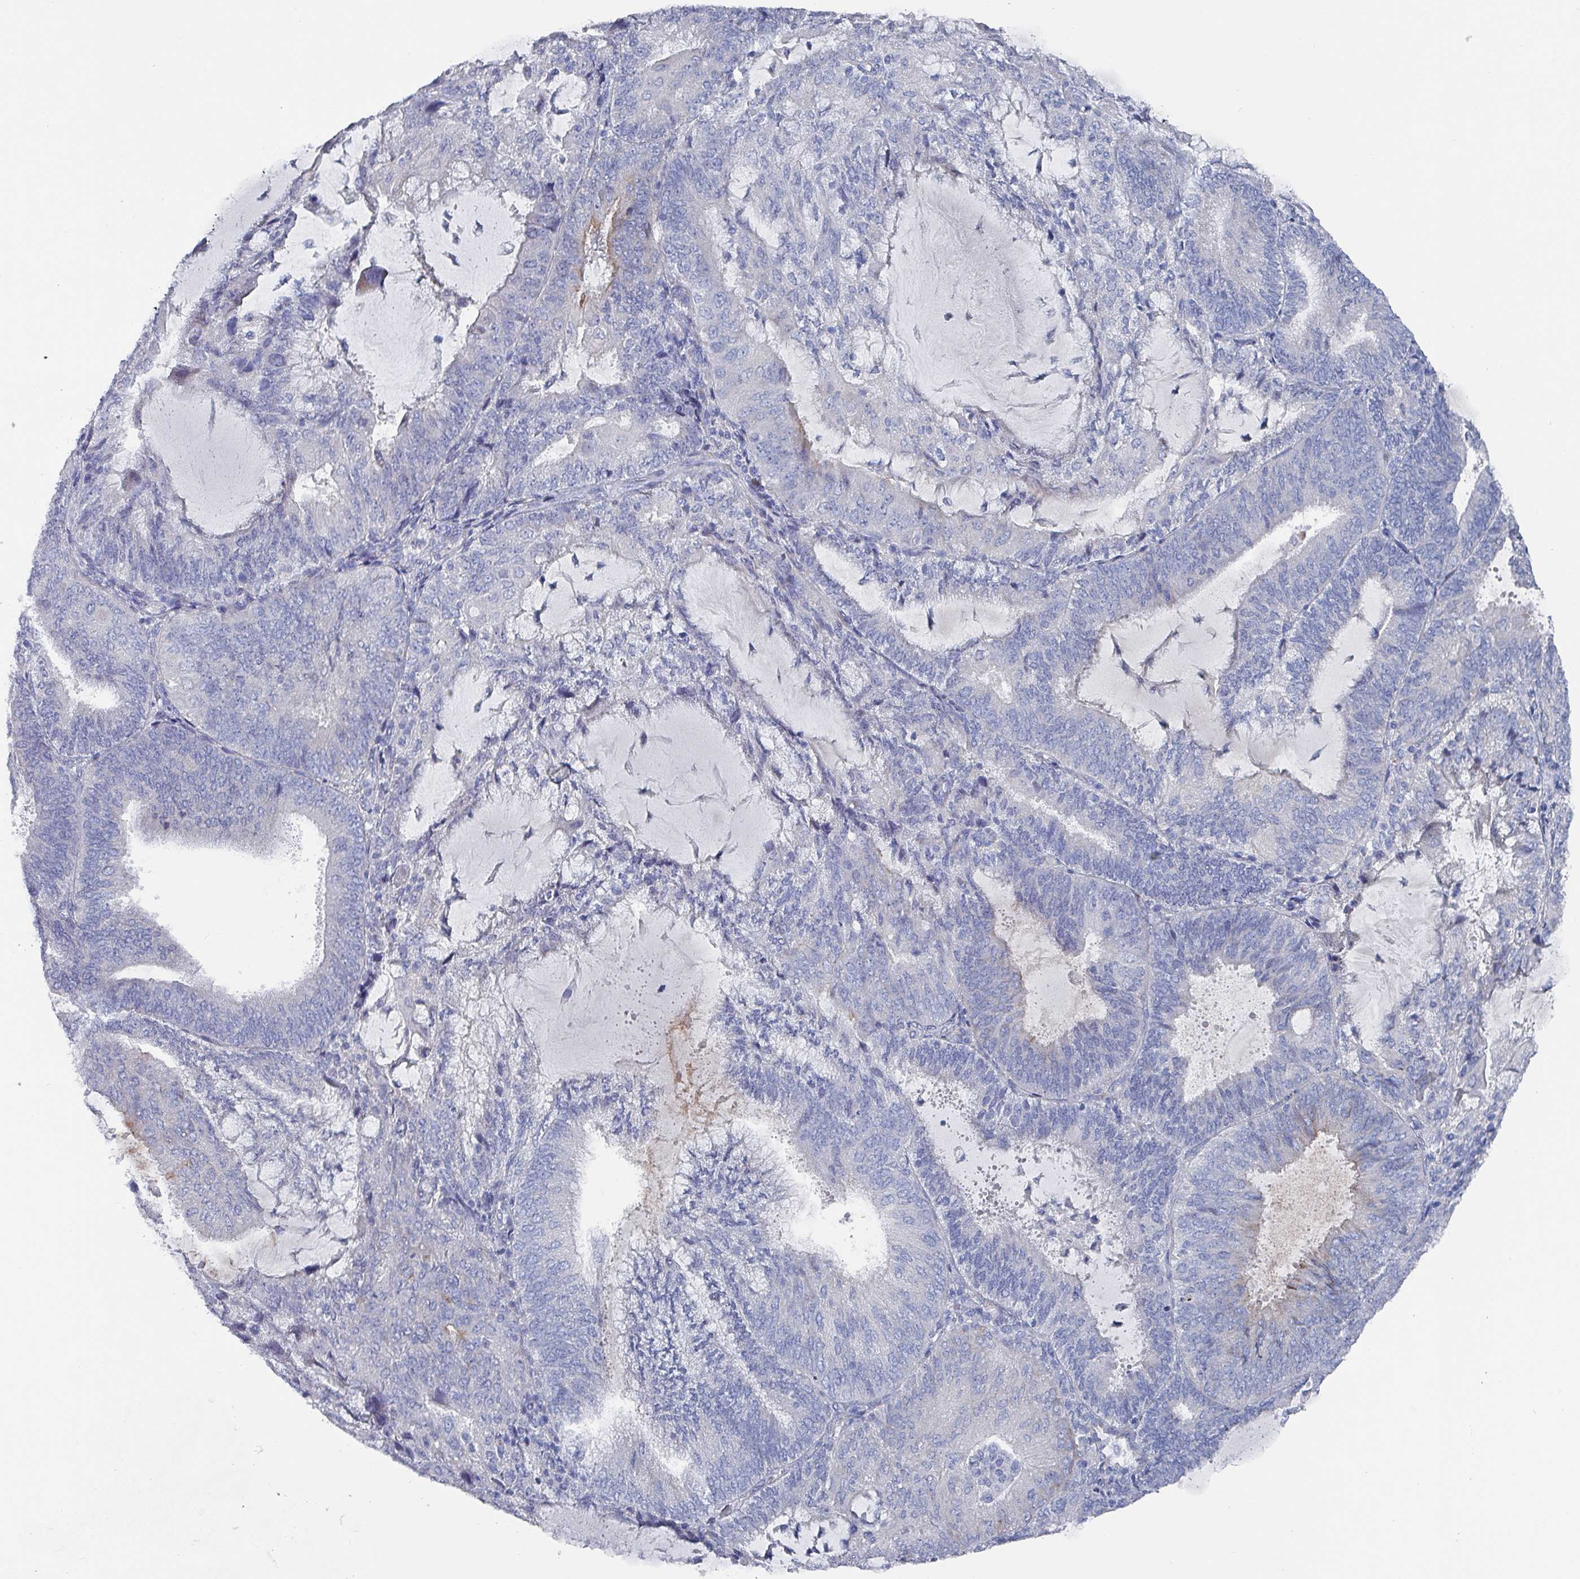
{"staining": {"intensity": "negative", "quantity": "none", "location": "none"}, "tissue": "endometrial cancer", "cell_type": "Tumor cells", "image_type": "cancer", "snomed": [{"axis": "morphology", "description": "Adenocarcinoma, NOS"}, {"axis": "topography", "description": "Endometrium"}], "caption": "Protein analysis of adenocarcinoma (endometrial) exhibits no significant positivity in tumor cells. (Brightfield microscopy of DAB (3,3'-diaminobenzidine) immunohistochemistry (IHC) at high magnification).", "gene": "DRD5", "patient": {"sex": "female", "age": 81}}